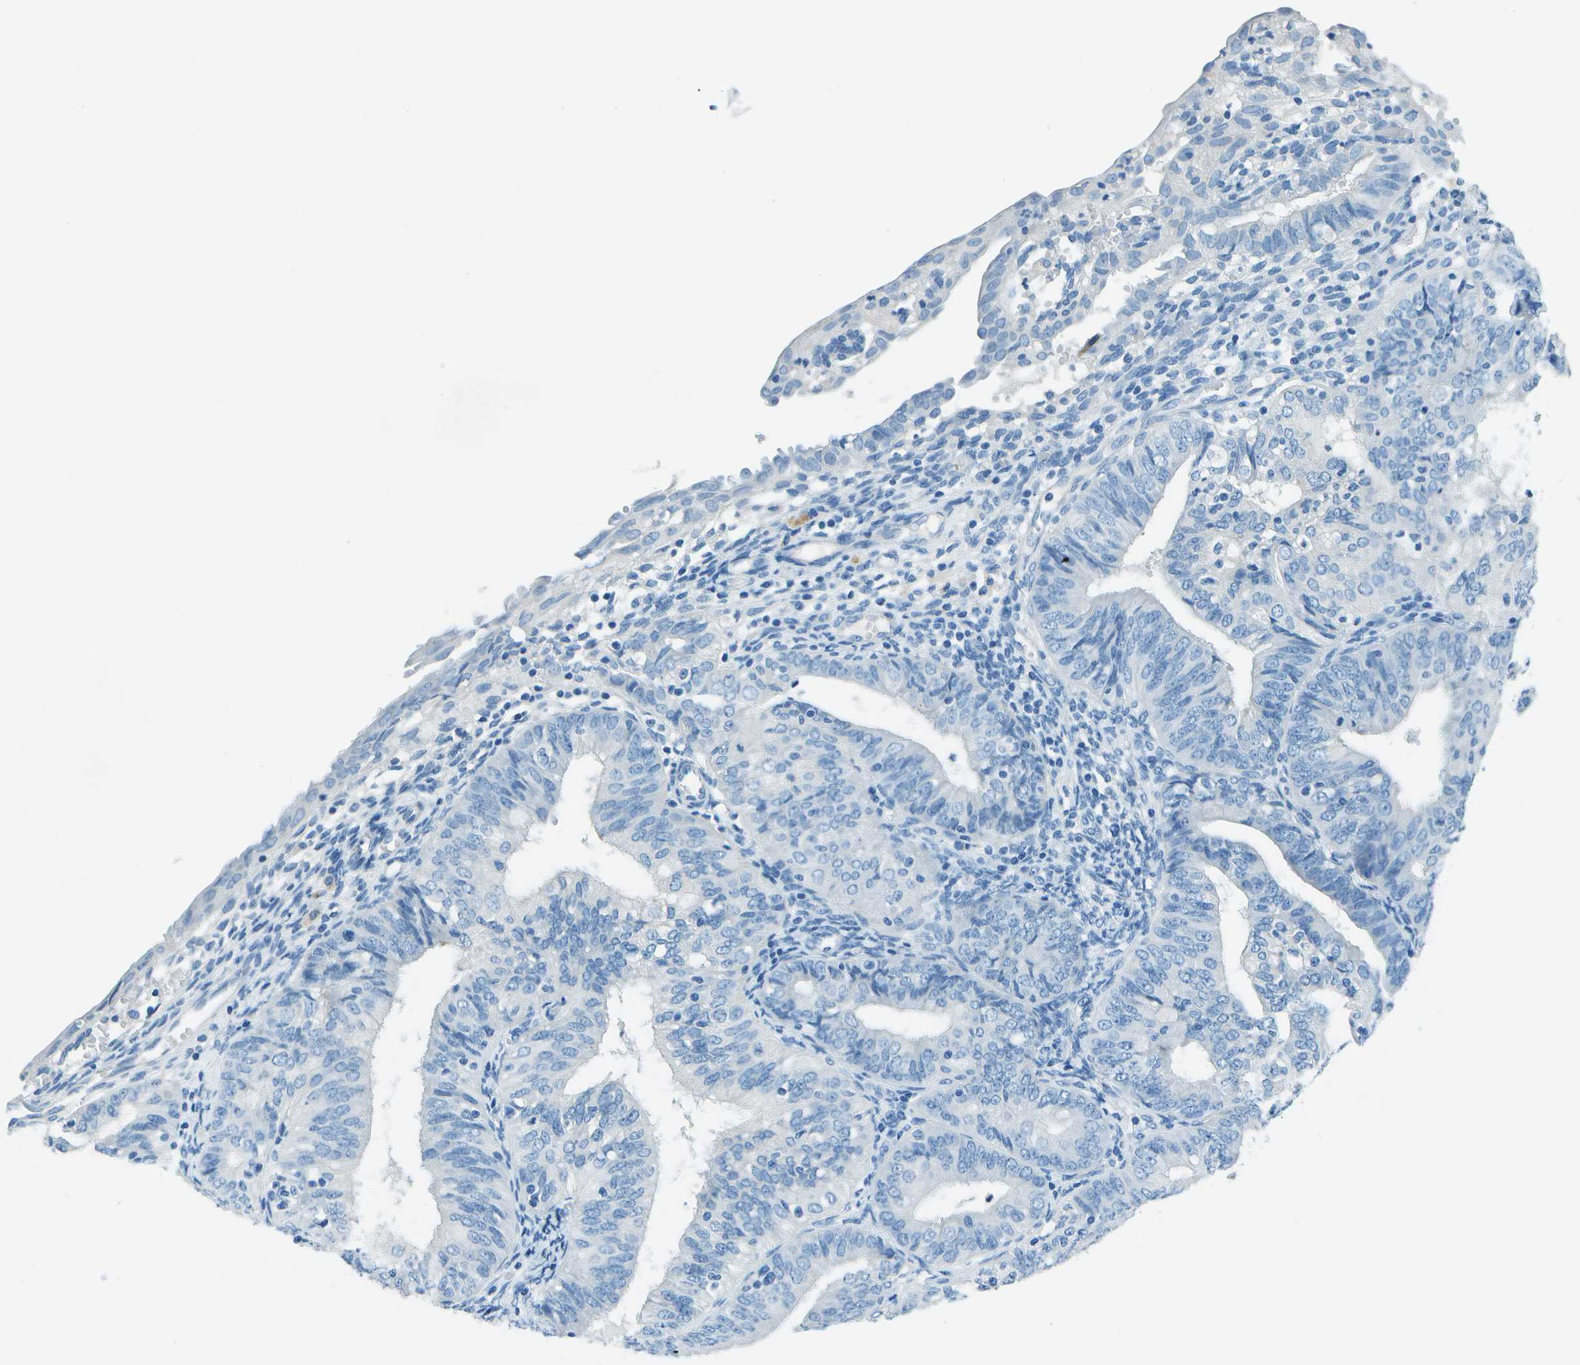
{"staining": {"intensity": "negative", "quantity": "none", "location": "none"}, "tissue": "endometrial cancer", "cell_type": "Tumor cells", "image_type": "cancer", "snomed": [{"axis": "morphology", "description": "Adenocarcinoma, NOS"}, {"axis": "topography", "description": "Endometrium"}], "caption": "Protein analysis of adenocarcinoma (endometrial) displays no significant expression in tumor cells.", "gene": "SLC16A10", "patient": {"sex": "female", "age": 58}}